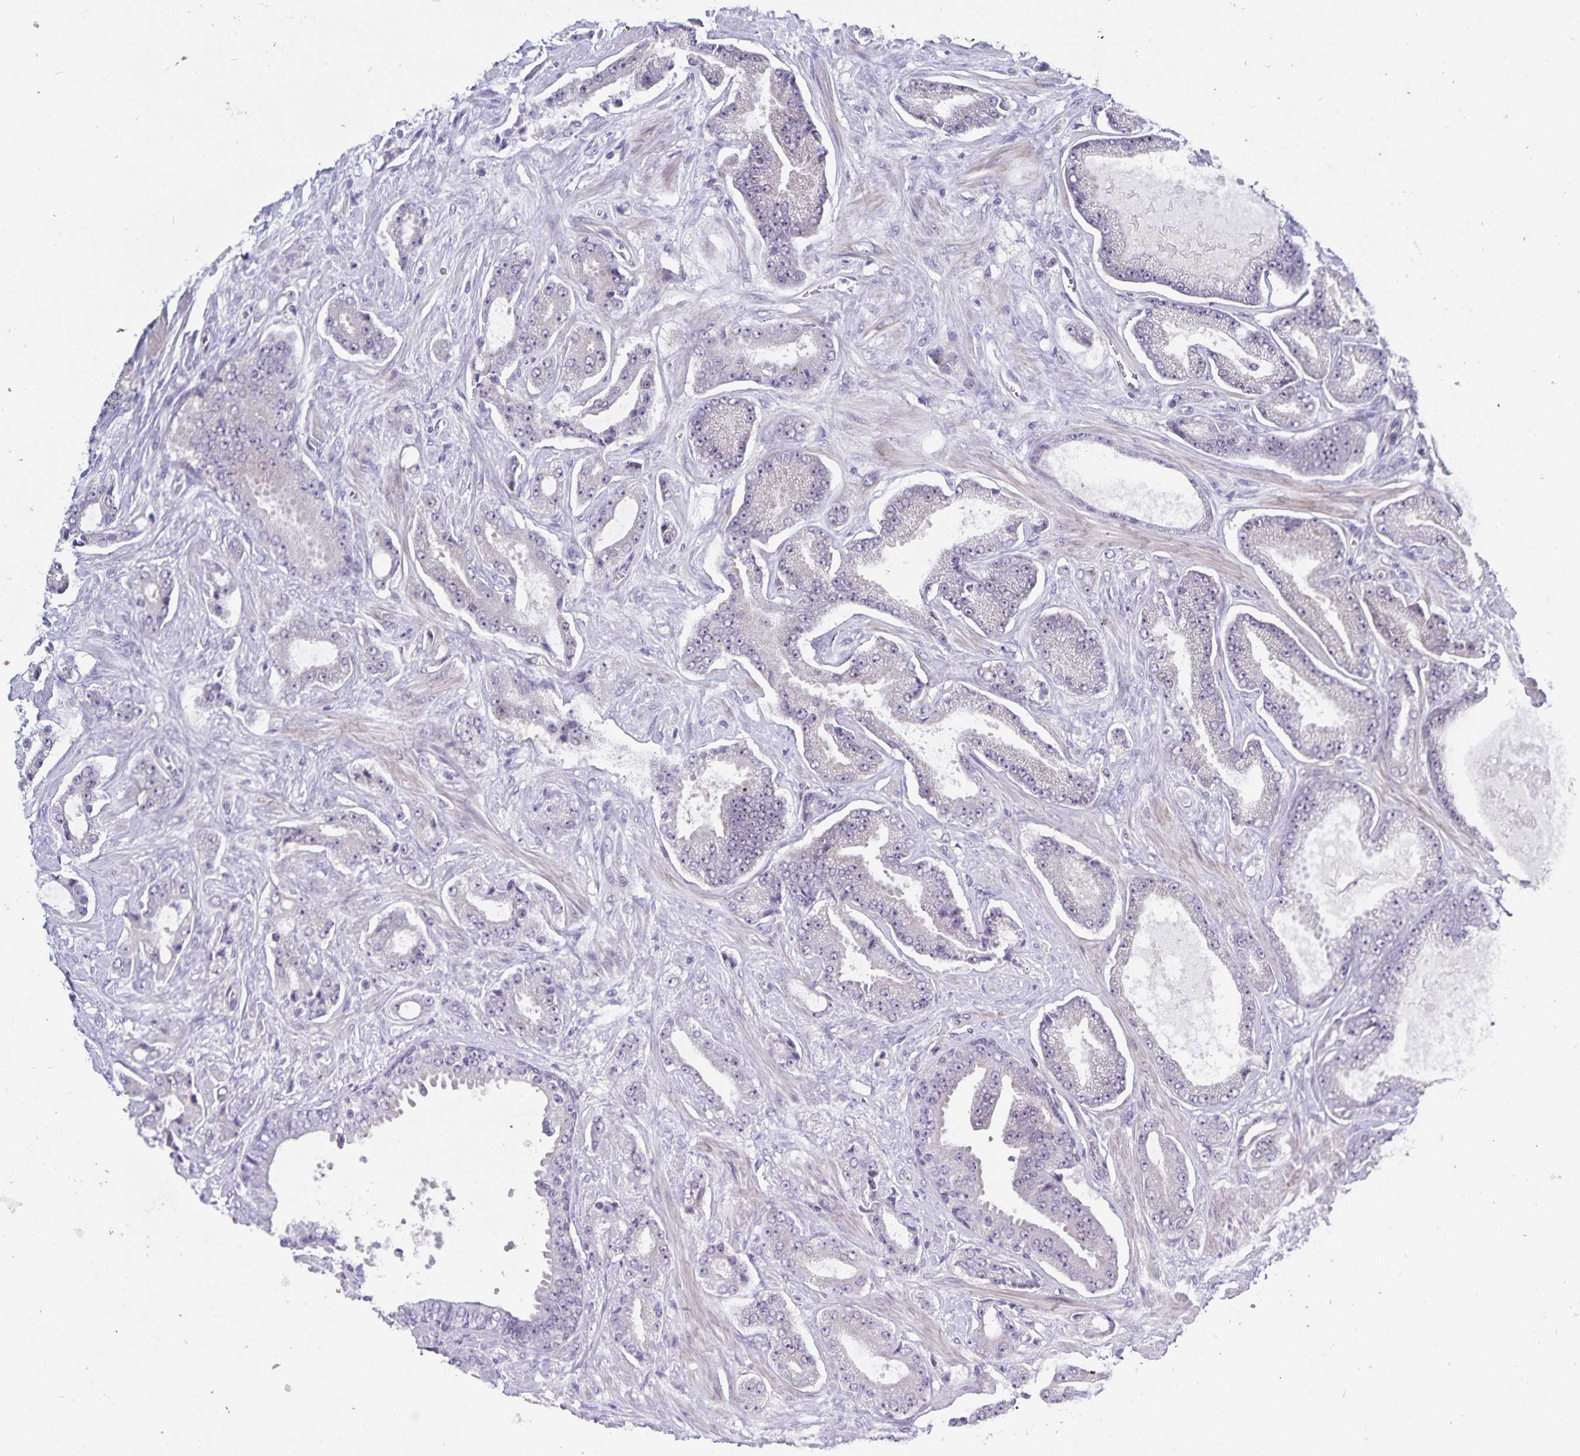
{"staining": {"intensity": "negative", "quantity": "none", "location": "none"}, "tissue": "prostate cancer", "cell_type": "Tumor cells", "image_type": "cancer", "snomed": [{"axis": "morphology", "description": "Adenocarcinoma, Low grade"}, {"axis": "topography", "description": "Prostate"}], "caption": "Human adenocarcinoma (low-grade) (prostate) stained for a protein using IHC reveals no staining in tumor cells.", "gene": "CDKN2B", "patient": {"sex": "male", "age": 55}}